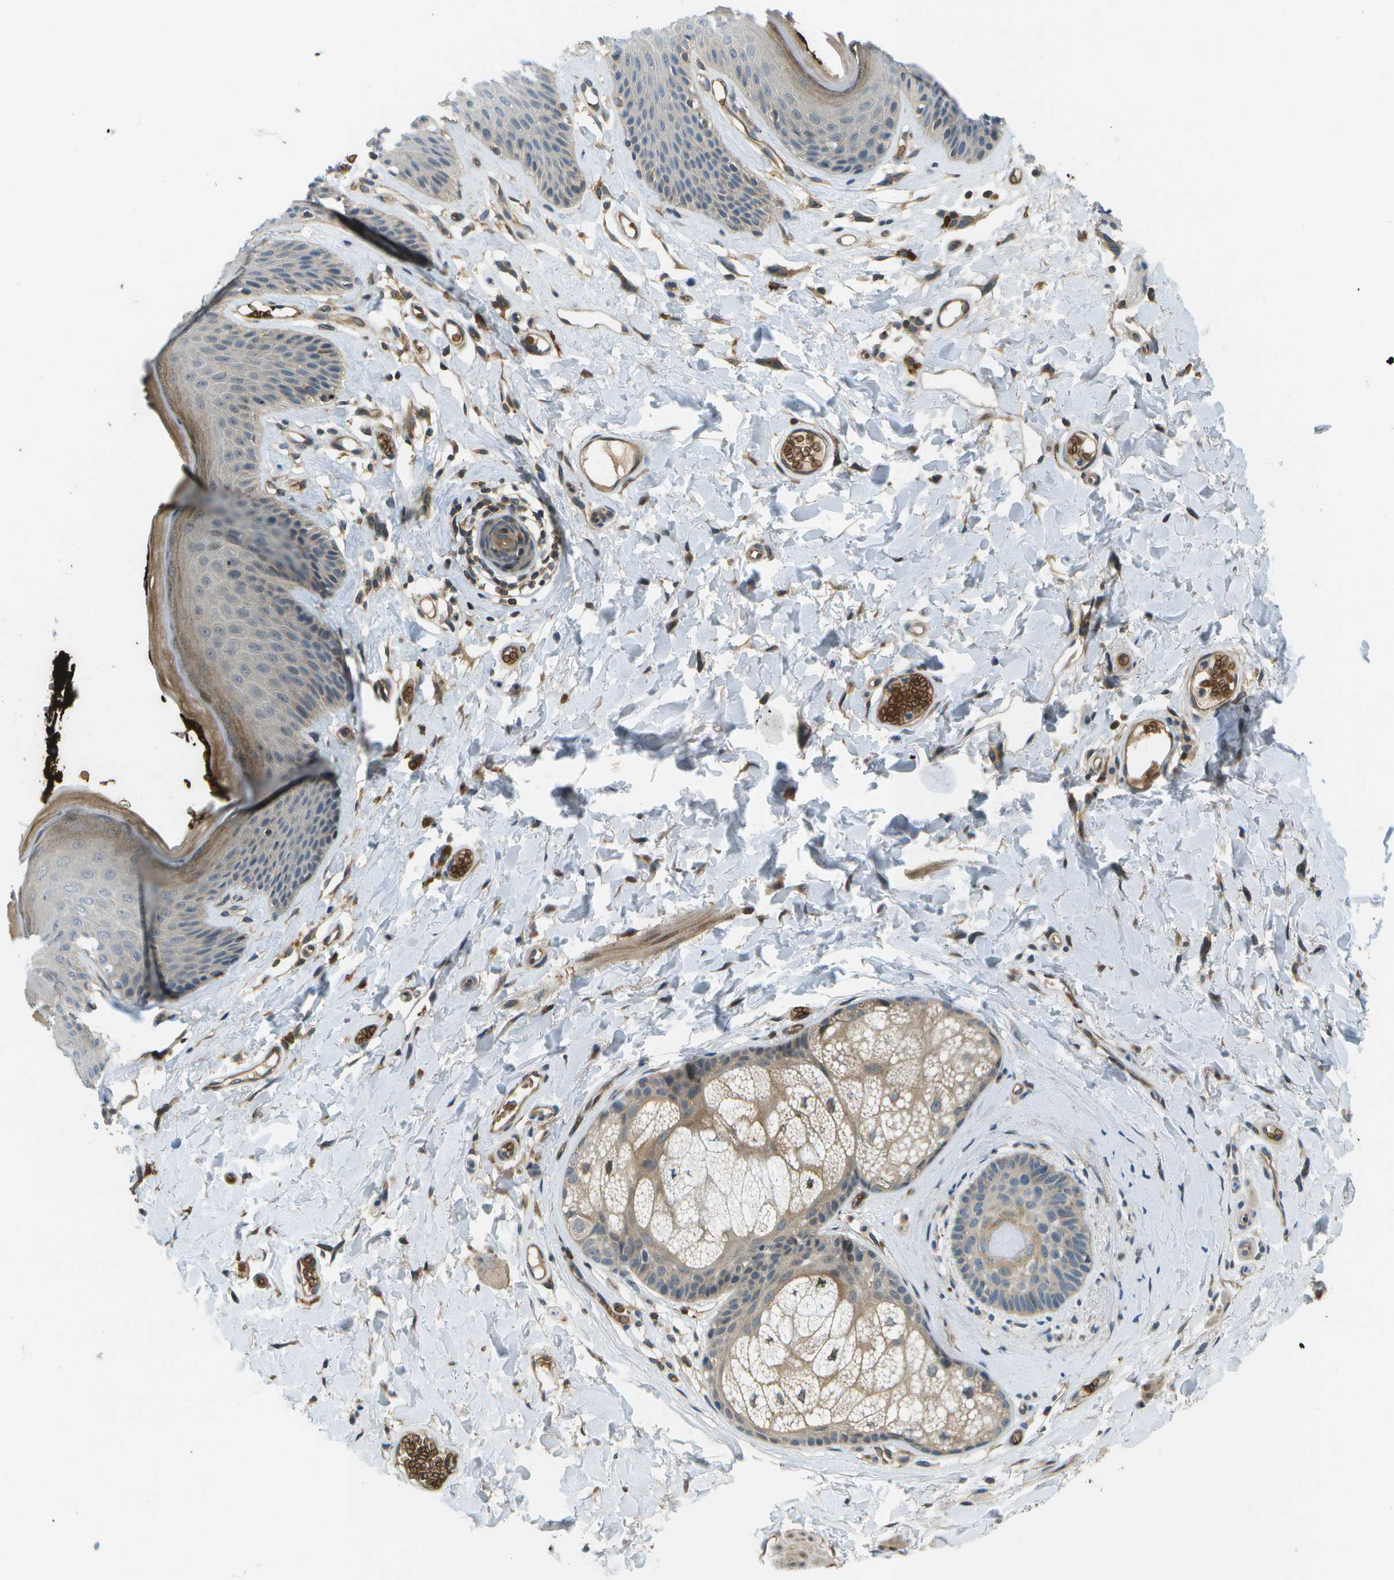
{"staining": {"intensity": "moderate", "quantity": "<25%", "location": "cytoplasmic/membranous"}, "tissue": "skin", "cell_type": "Epidermal cells", "image_type": "normal", "snomed": [{"axis": "morphology", "description": "Normal tissue, NOS"}, {"axis": "topography", "description": "Vulva"}], "caption": "IHC micrograph of benign skin: skin stained using IHC displays low levels of moderate protein expression localized specifically in the cytoplasmic/membranous of epidermal cells, appearing as a cytoplasmic/membranous brown color.", "gene": "CTIF", "patient": {"sex": "female", "age": 73}}